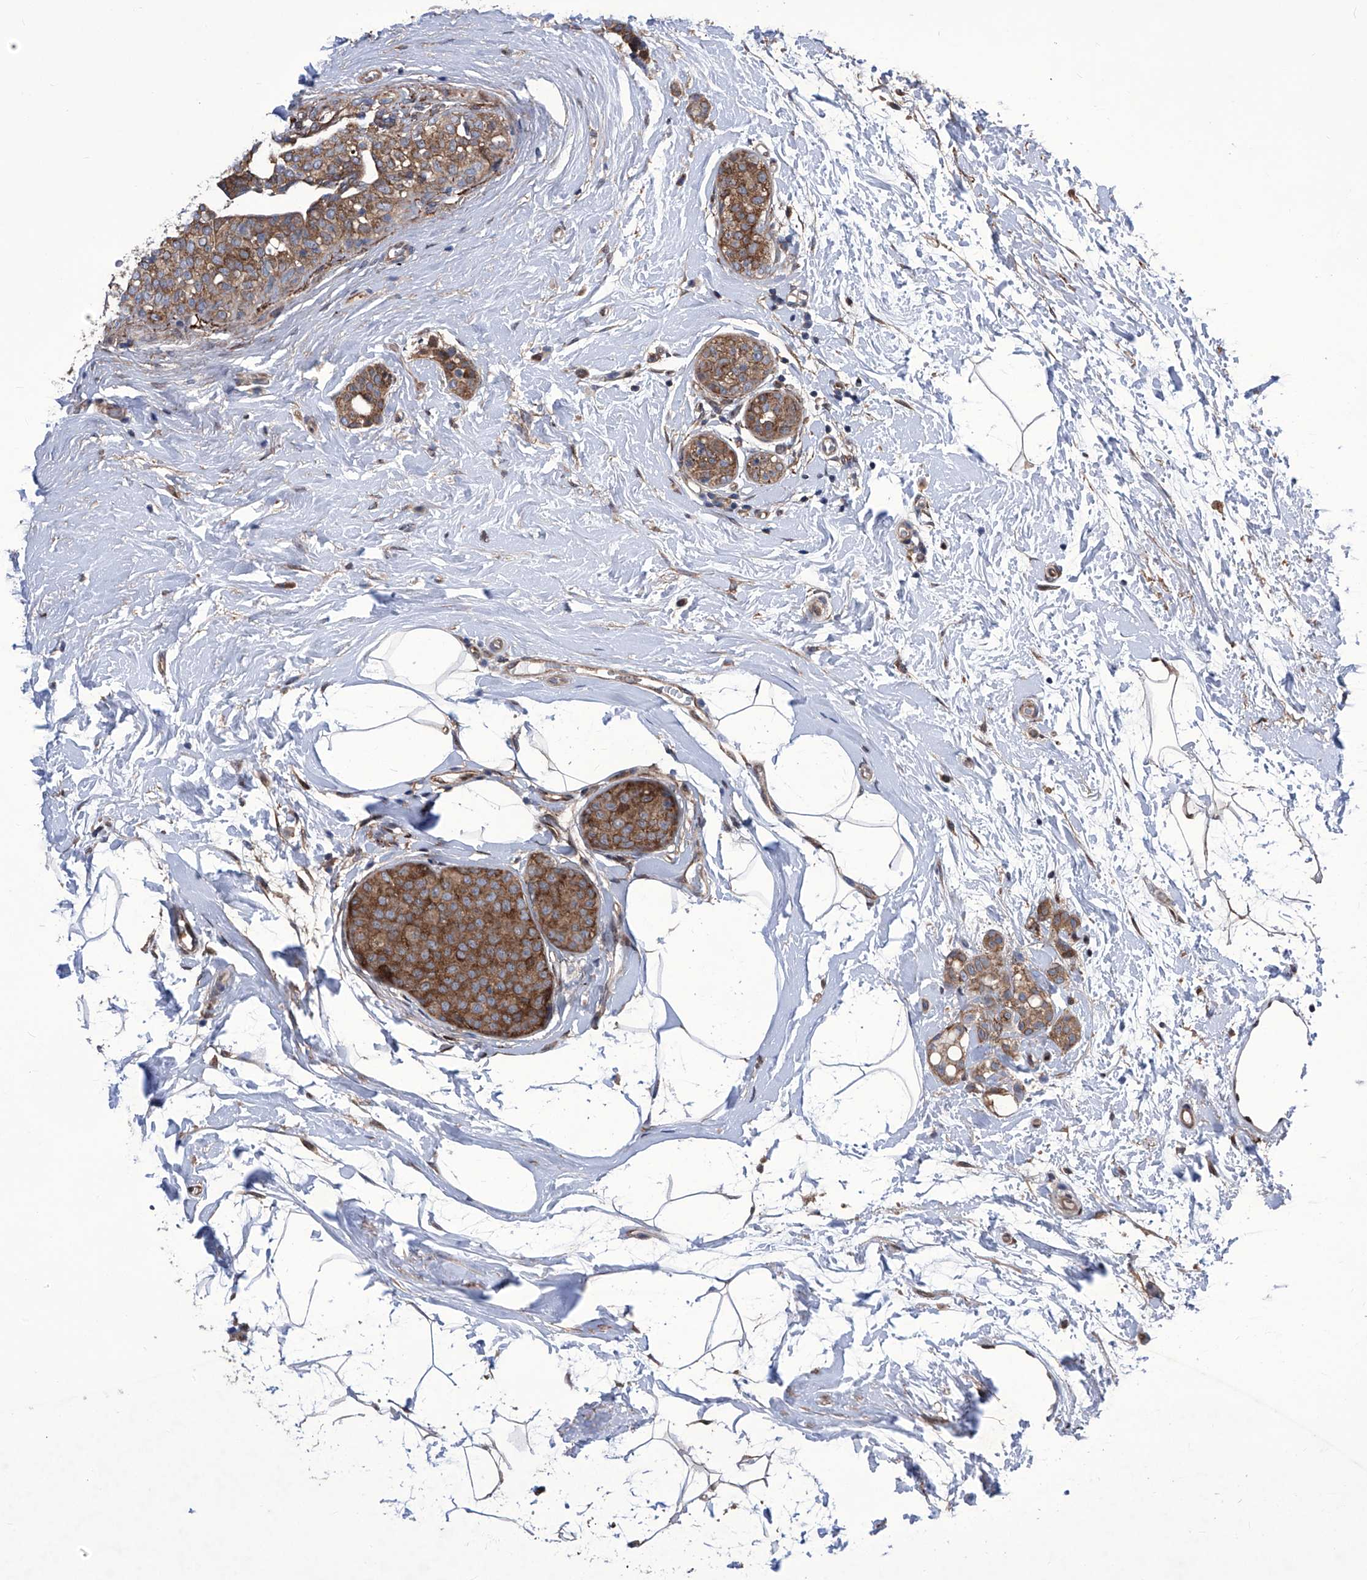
{"staining": {"intensity": "strong", "quantity": ">75%", "location": "cytoplasmic/membranous"}, "tissue": "breast cancer", "cell_type": "Tumor cells", "image_type": "cancer", "snomed": [{"axis": "morphology", "description": "Lobular carcinoma, in situ"}, {"axis": "morphology", "description": "Lobular carcinoma"}, {"axis": "topography", "description": "Breast"}], "caption": "Breast lobular carcinoma stained with a brown dye reveals strong cytoplasmic/membranous positive expression in about >75% of tumor cells.", "gene": "KTI12", "patient": {"sex": "female", "age": 41}}